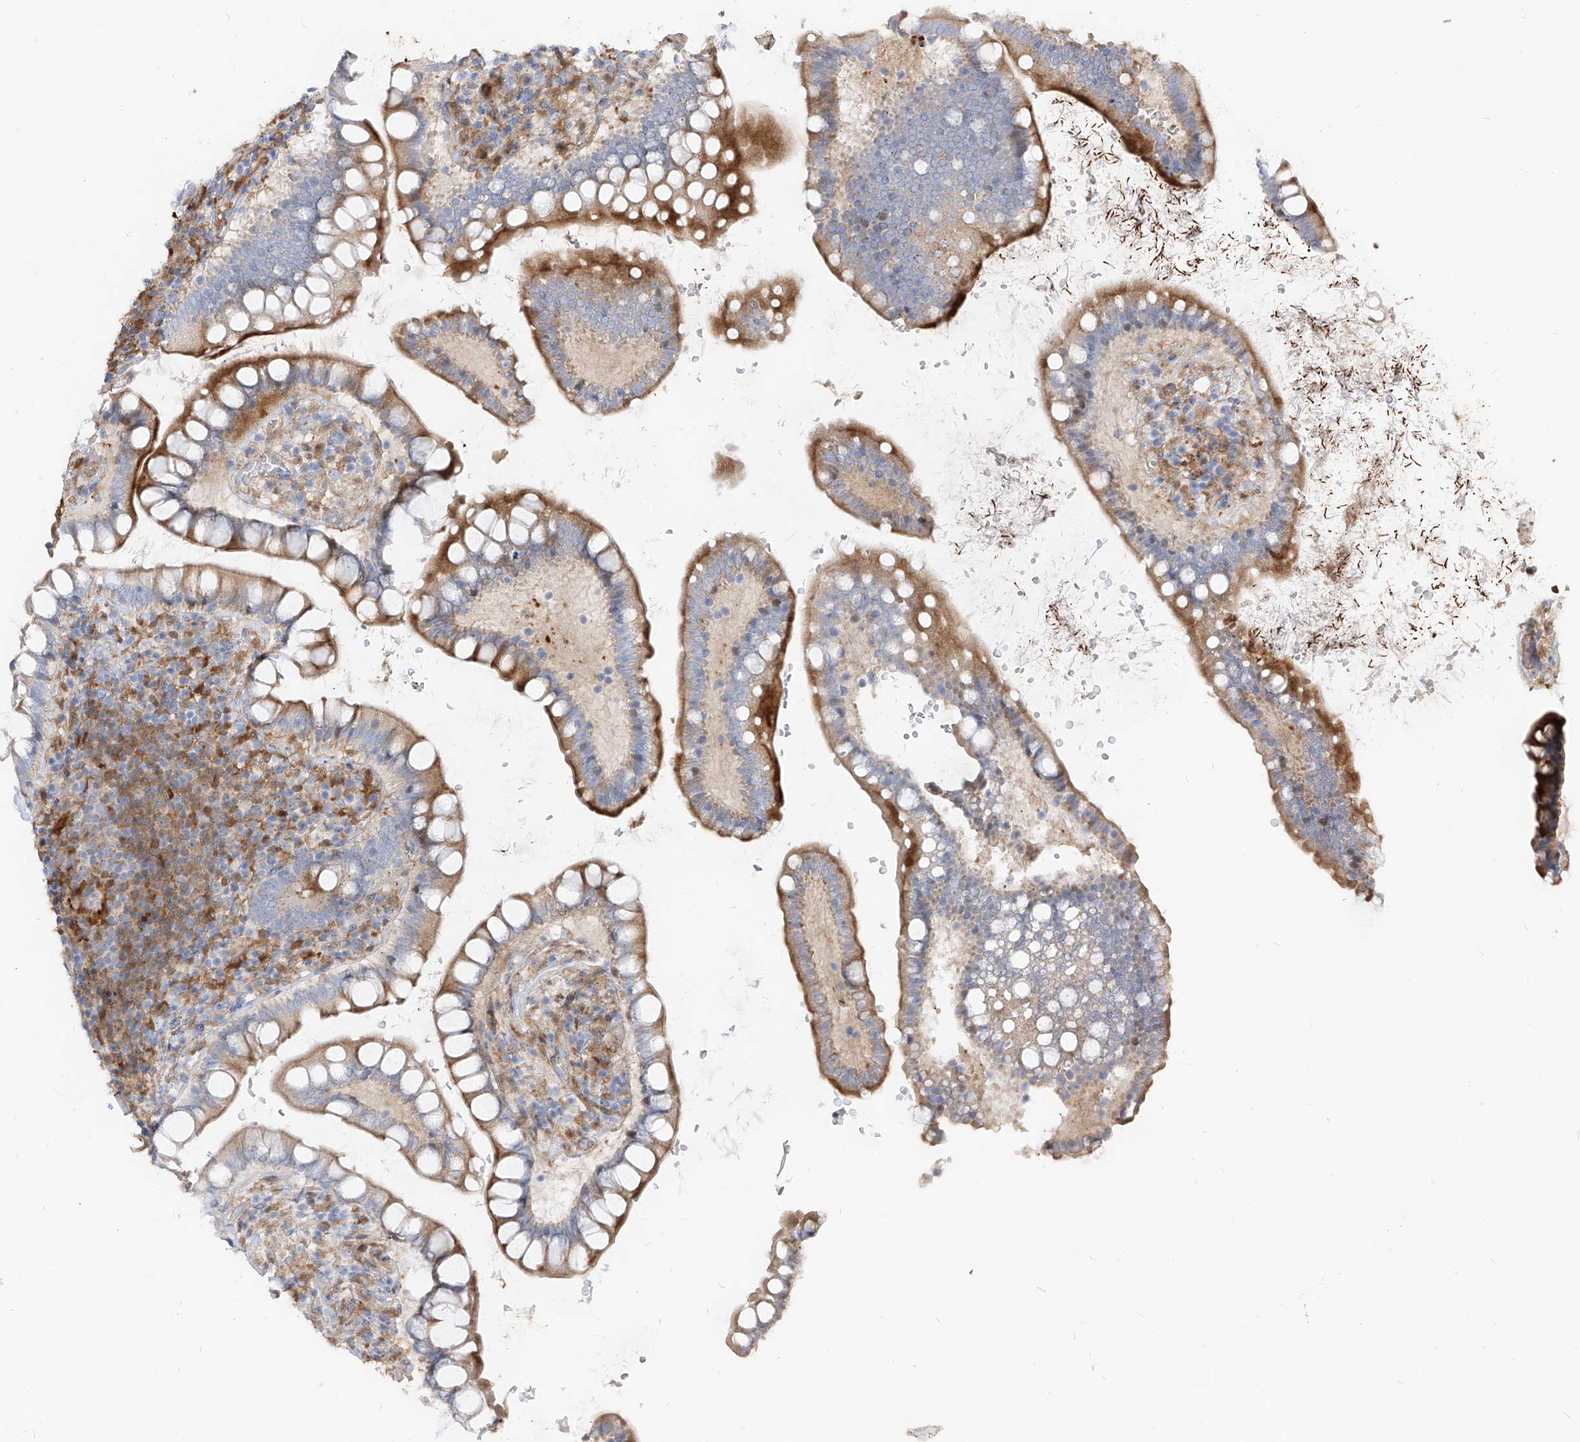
{"staining": {"intensity": "moderate", "quantity": "25%-75%", "location": "cytoplasmic/membranous"}, "tissue": "small intestine", "cell_type": "Glandular cells", "image_type": "normal", "snomed": [{"axis": "morphology", "description": "Normal tissue, NOS"}, {"axis": "topography", "description": "Small intestine"}], "caption": "Benign small intestine exhibits moderate cytoplasmic/membranous positivity in about 25%-75% of glandular cells, visualized by immunohistochemistry. (DAB IHC with brightfield microscopy, high magnification).", "gene": "KYNU", "patient": {"sex": "female", "age": 84}}